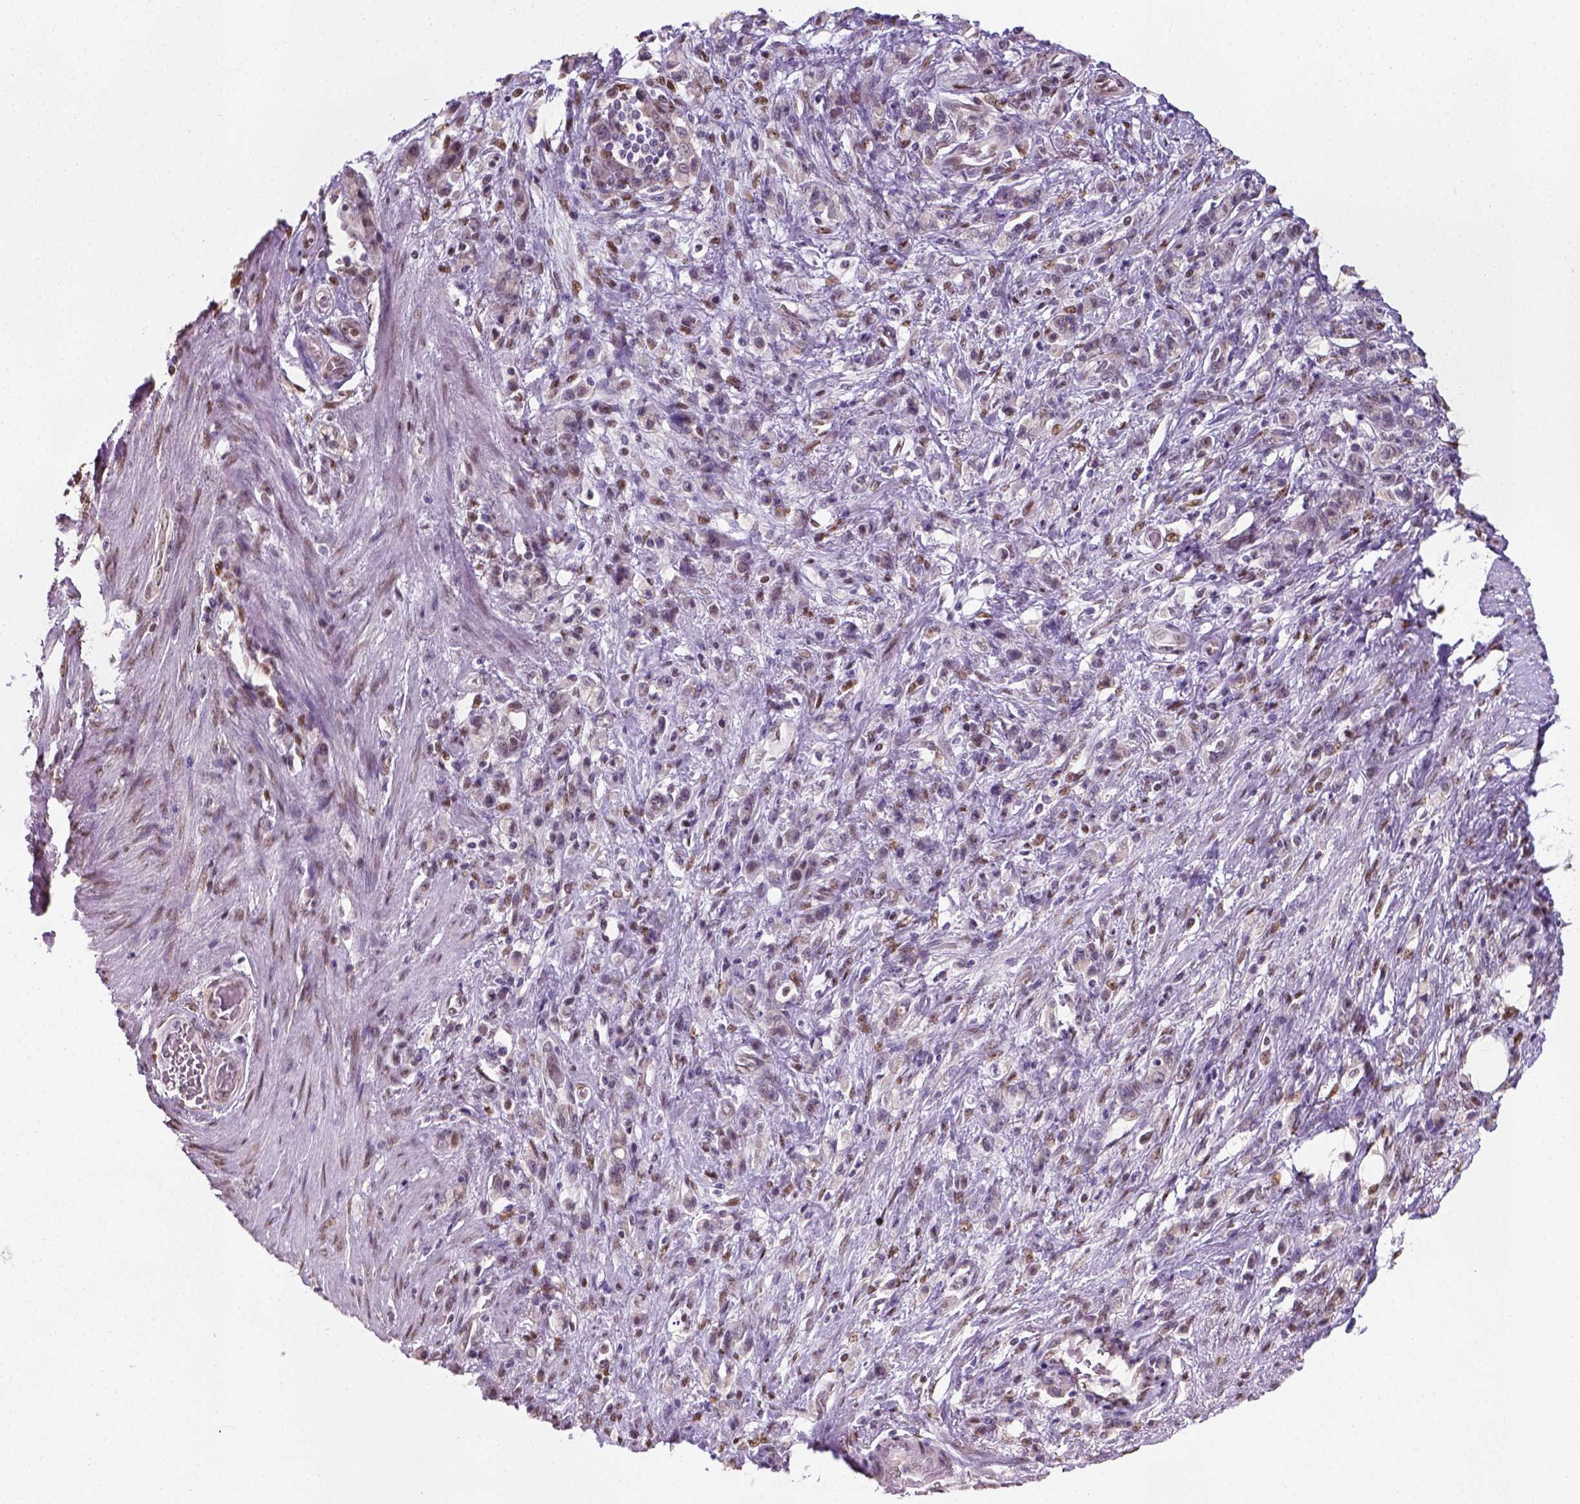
{"staining": {"intensity": "moderate", "quantity": "25%-75%", "location": "nuclear"}, "tissue": "stomach cancer", "cell_type": "Tumor cells", "image_type": "cancer", "snomed": [{"axis": "morphology", "description": "Adenocarcinoma, NOS"}, {"axis": "topography", "description": "Stomach"}], "caption": "The micrograph shows staining of stomach adenocarcinoma, revealing moderate nuclear protein positivity (brown color) within tumor cells.", "gene": "C1orf112", "patient": {"sex": "male", "age": 77}}